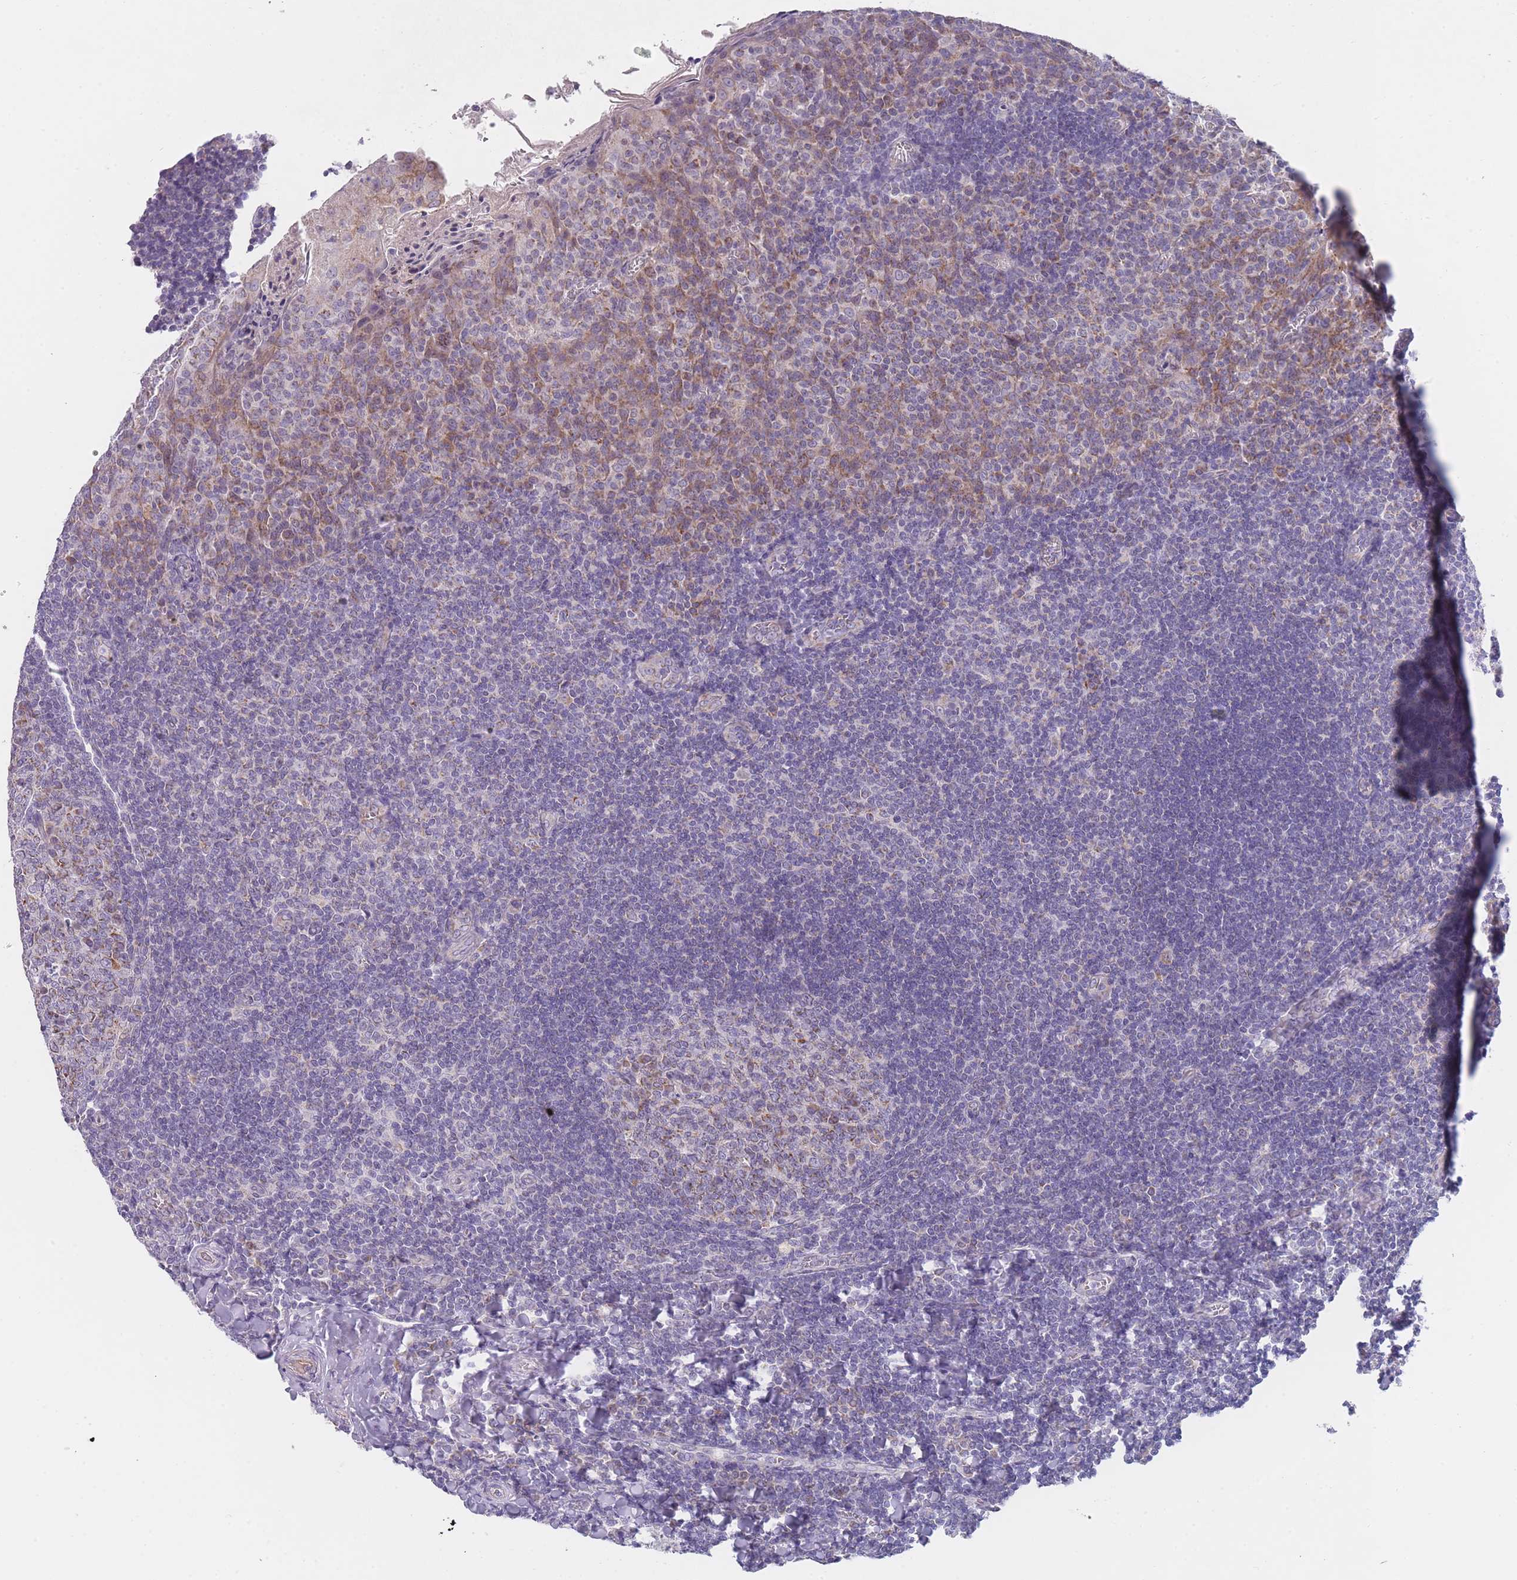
{"staining": {"intensity": "moderate", "quantity": ">75%", "location": "cytoplasmic/membranous"}, "tissue": "tonsil", "cell_type": "Germinal center cells", "image_type": "normal", "snomed": [{"axis": "morphology", "description": "Normal tissue, NOS"}, {"axis": "topography", "description": "Tonsil"}], "caption": "The immunohistochemical stain labels moderate cytoplasmic/membranous staining in germinal center cells of benign tonsil.", "gene": "MRPS14", "patient": {"sex": "male", "age": 27}}